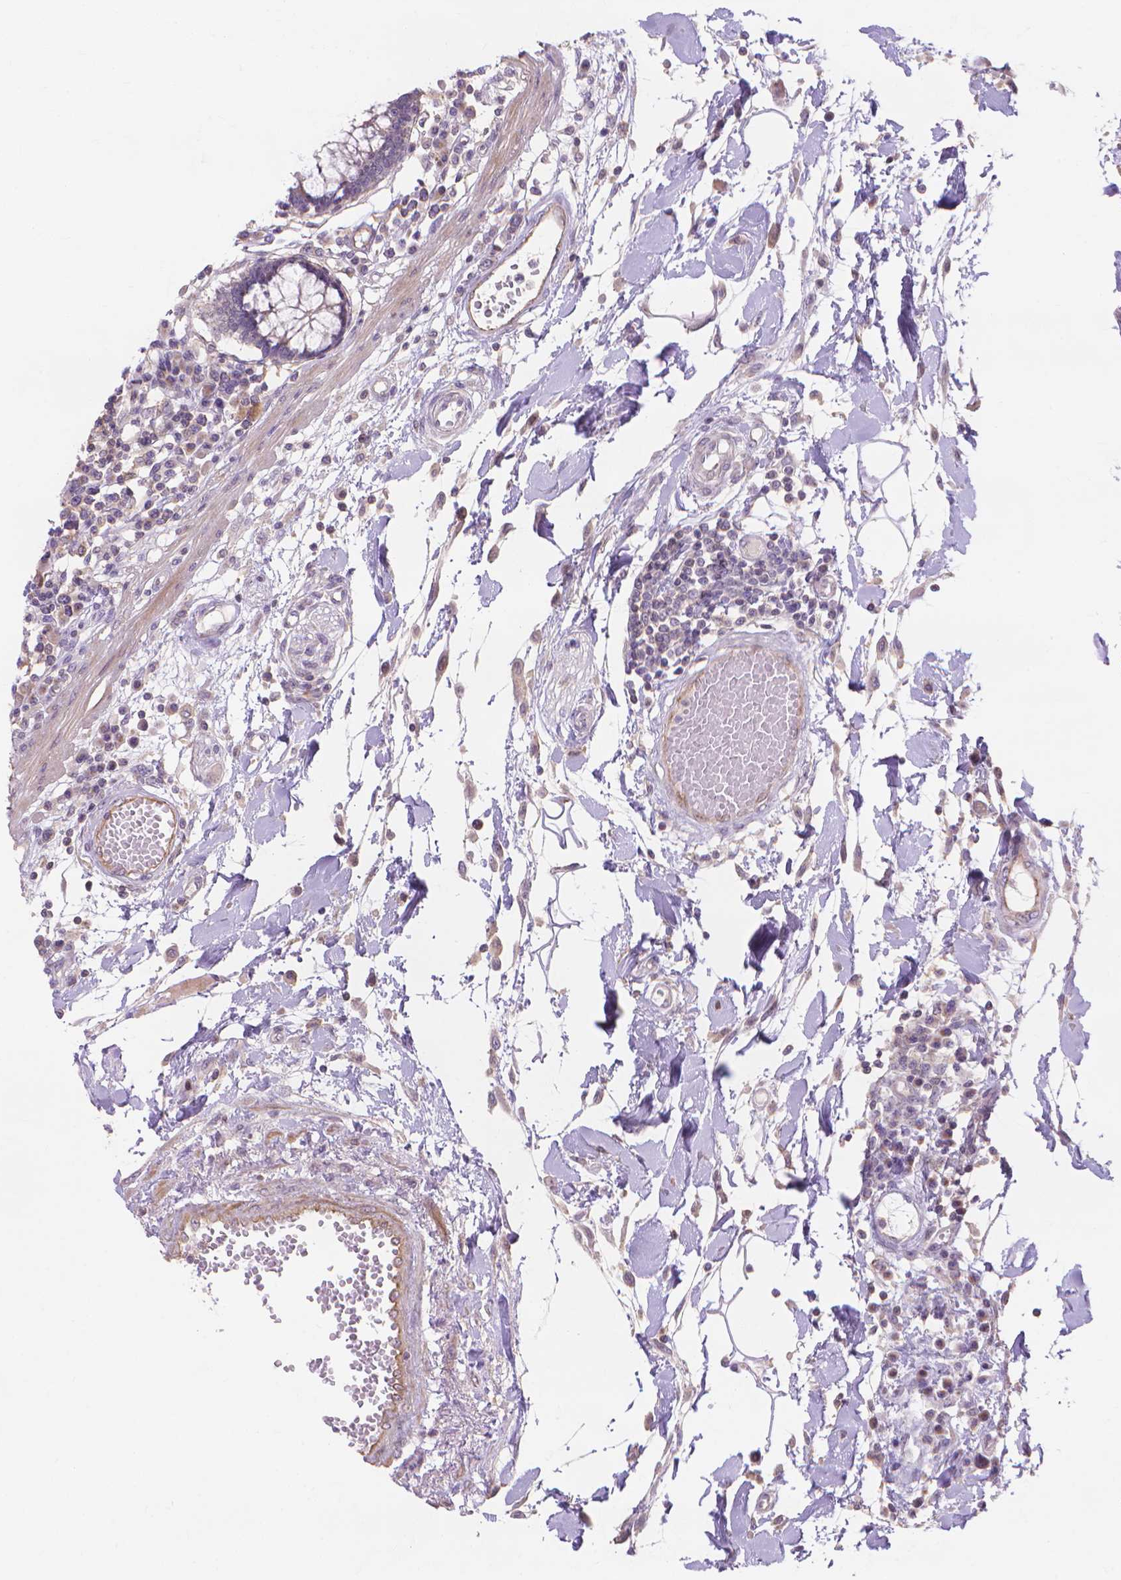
{"staining": {"intensity": "weak", "quantity": ">75%", "location": "cytoplasmic/membranous"}, "tissue": "colon", "cell_type": "Endothelial cells", "image_type": "normal", "snomed": [{"axis": "morphology", "description": "Normal tissue, NOS"}, {"axis": "morphology", "description": "Adenocarcinoma, NOS"}, {"axis": "topography", "description": "Colon"}], "caption": "High-magnification brightfield microscopy of unremarkable colon stained with DAB (brown) and counterstained with hematoxylin (blue). endothelial cells exhibit weak cytoplasmic/membranous expression is present in about>75% of cells.", "gene": "PRDM13", "patient": {"sex": "male", "age": 83}}